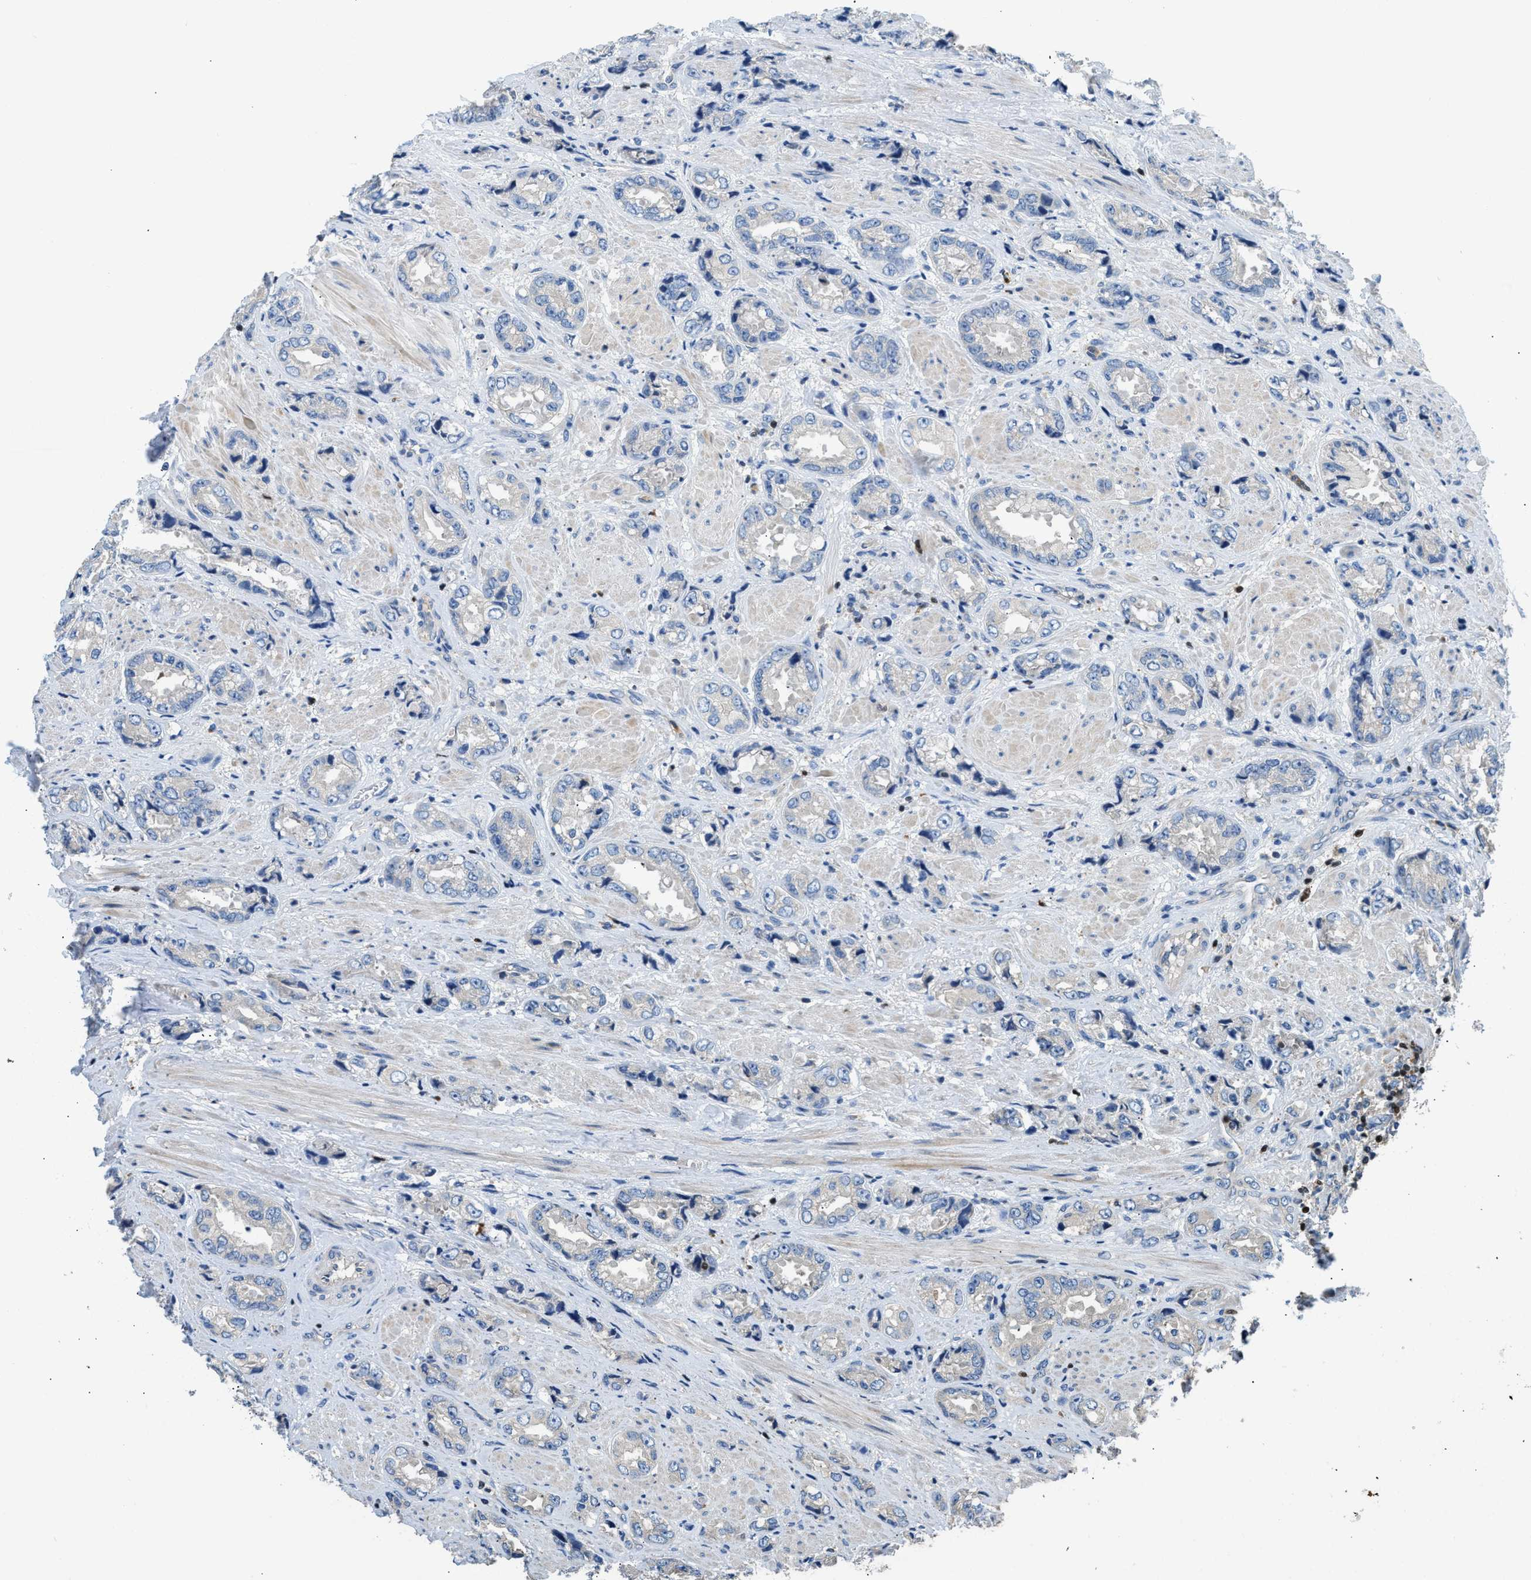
{"staining": {"intensity": "negative", "quantity": "none", "location": "none"}, "tissue": "prostate cancer", "cell_type": "Tumor cells", "image_type": "cancer", "snomed": [{"axis": "morphology", "description": "Adenocarcinoma, High grade"}, {"axis": "topography", "description": "Prostate"}], "caption": "The histopathology image exhibits no staining of tumor cells in adenocarcinoma (high-grade) (prostate).", "gene": "TOX", "patient": {"sex": "male", "age": 61}}